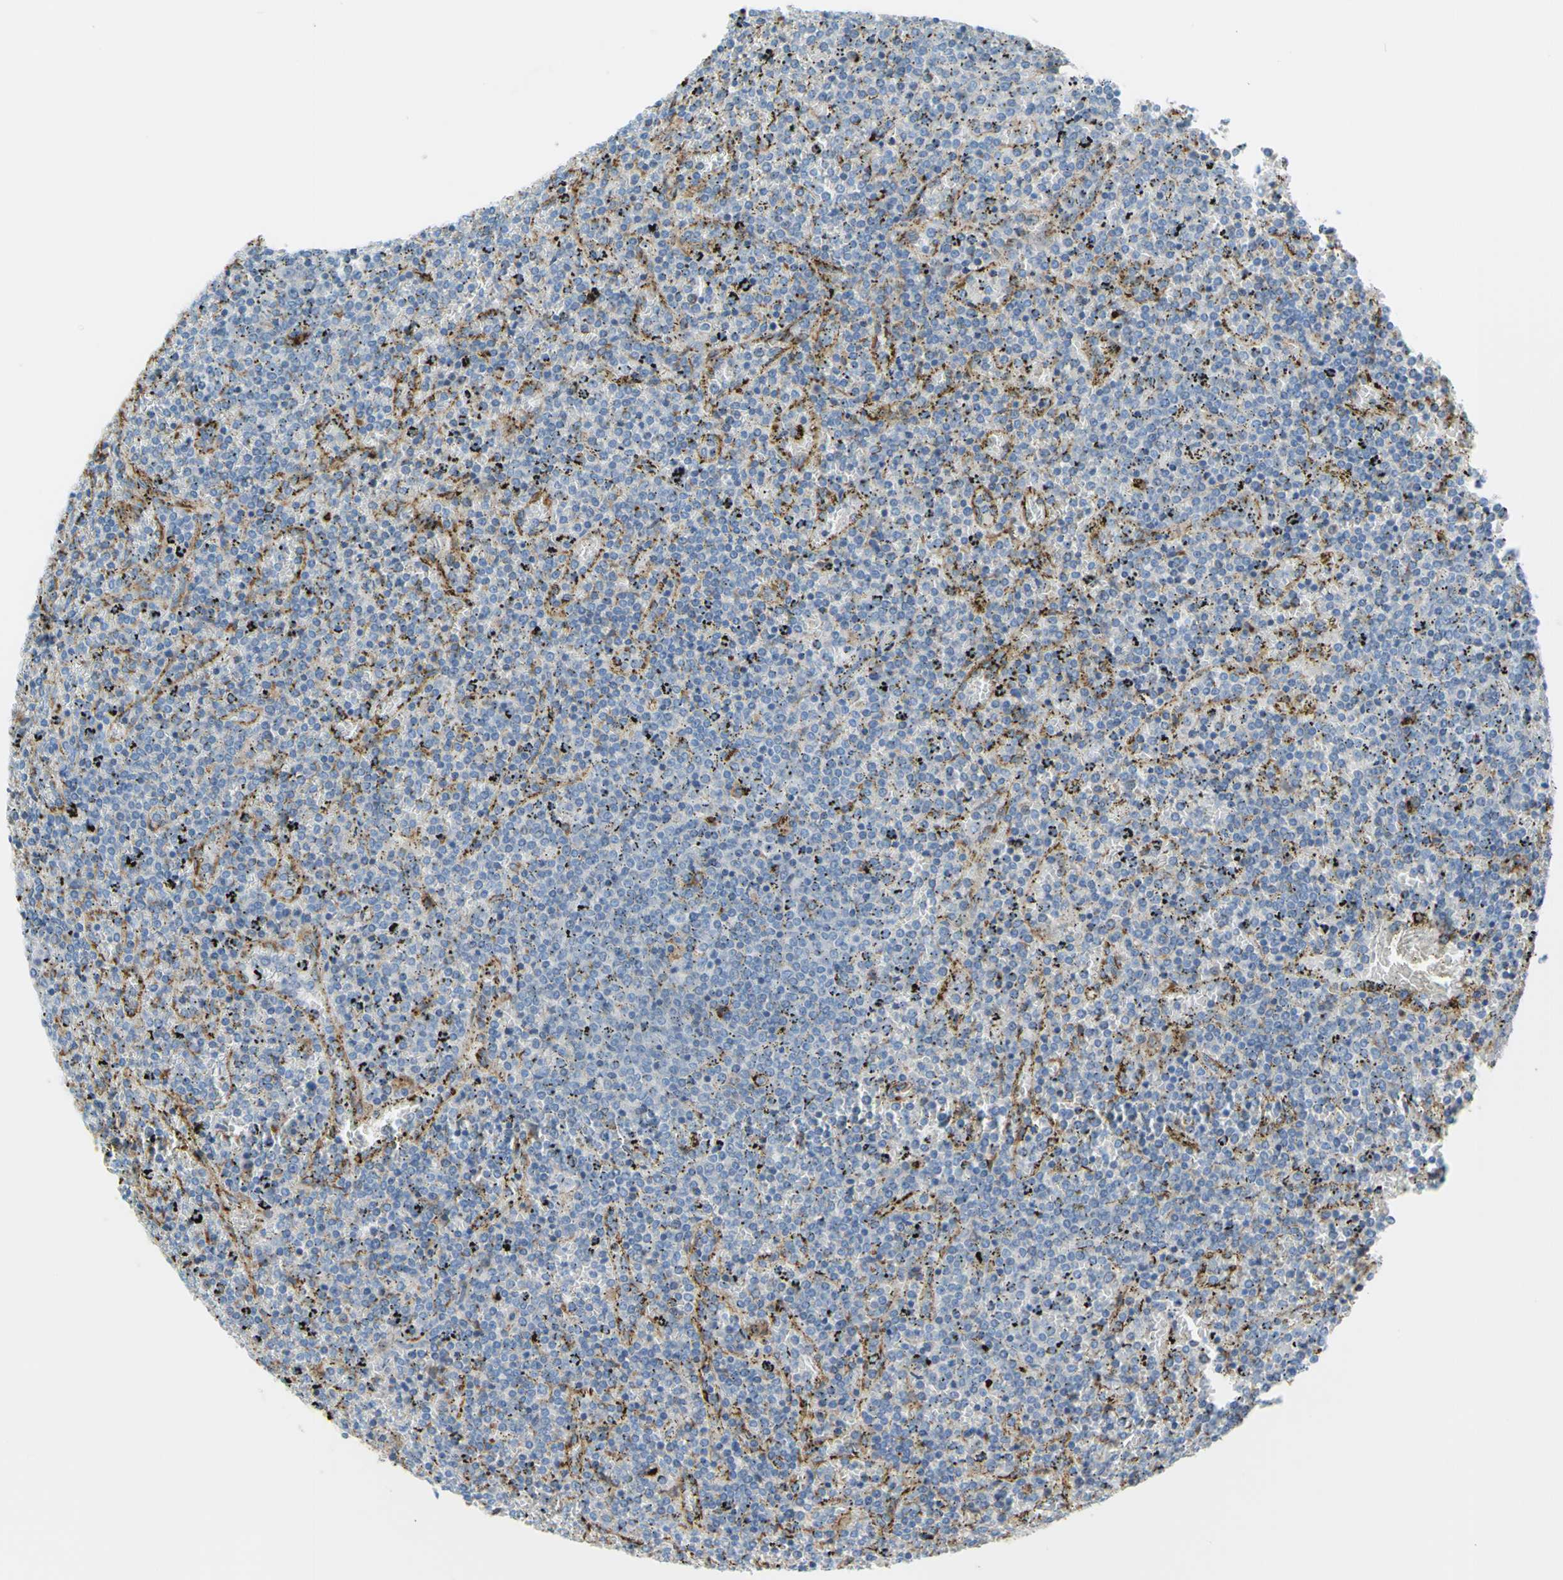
{"staining": {"intensity": "negative", "quantity": "none", "location": "none"}, "tissue": "lymphoma", "cell_type": "Tumor cells", "image_type": "cancer", "snomed": [{"axis": "morphology", "description": "Malignant lymphoma, non-Hodgkin's type, Low grade"}, {"axis": "topography", "description": "Spleen"}], "caption": "Low-grade malignant lymphoma, non-Hodgkin's type was stained to show a protein in brown. There is no significant positivity in tumor cells.", "gene": "CTSD", "patient": {"sex": "female", "age": 77}}